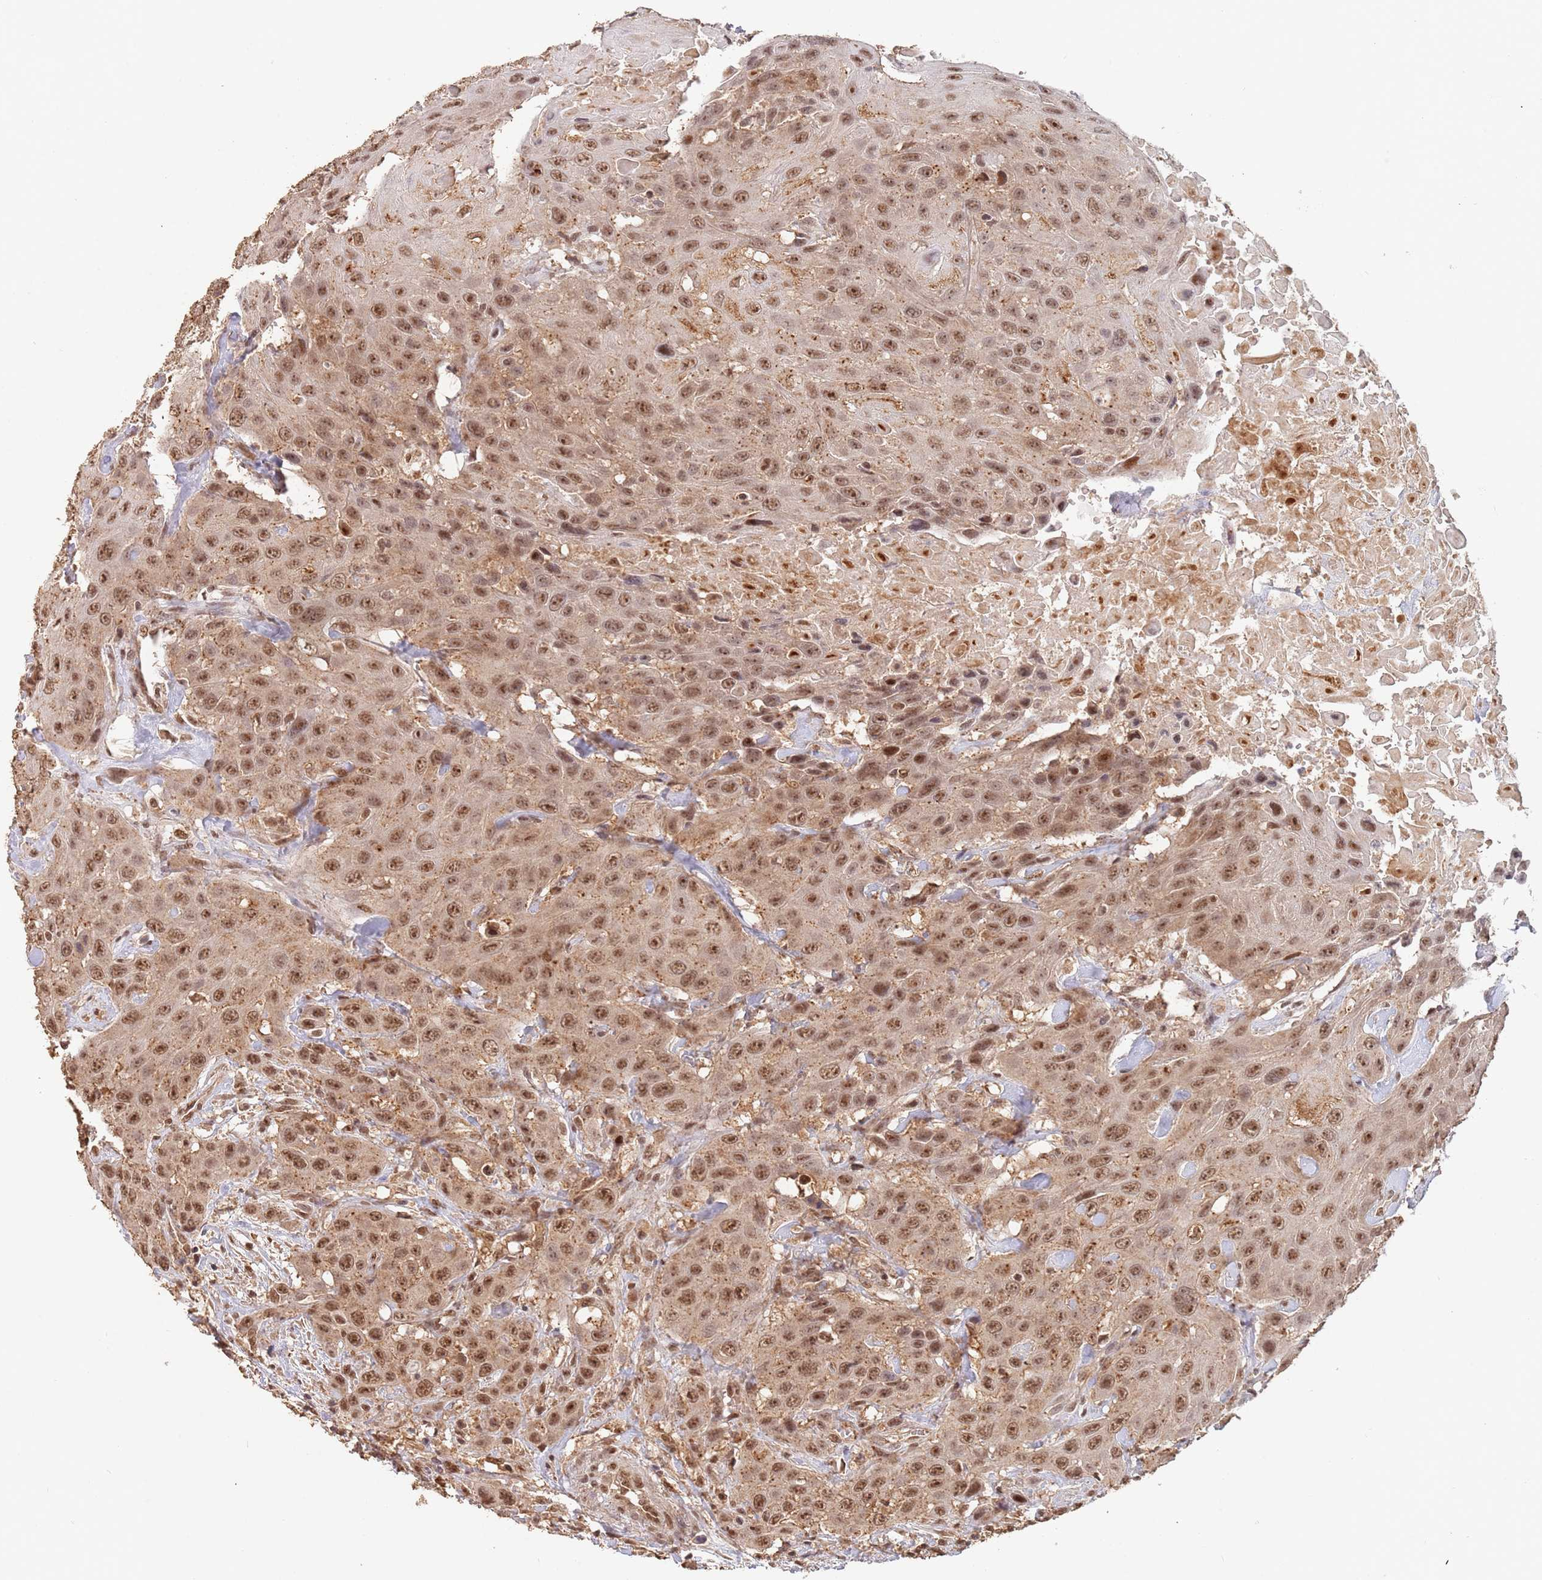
{"staining": {"intensity": "moderate", "quantity": ">75%", "location": "cytoplasmic/membranous,nuclear"}, "tissue": "head and neck cancer", "cell_type": "Tumor cells", "image_type": "cancer", "snomed": [{"axis": "morphology", "description": "Squamous cell carcinoma, NOS"}, {"axis": "topography", "description": "Head-Neck"}], "caption": "Protein staining of squamous cell carcinoma (head and neck) tissue demonstrates moderate cytoplasmic/membranous and nuclear positivity in about >75% of tumor cells.", "gene": "RFXANK", "patient": {"sex": "male", "age": 81}}